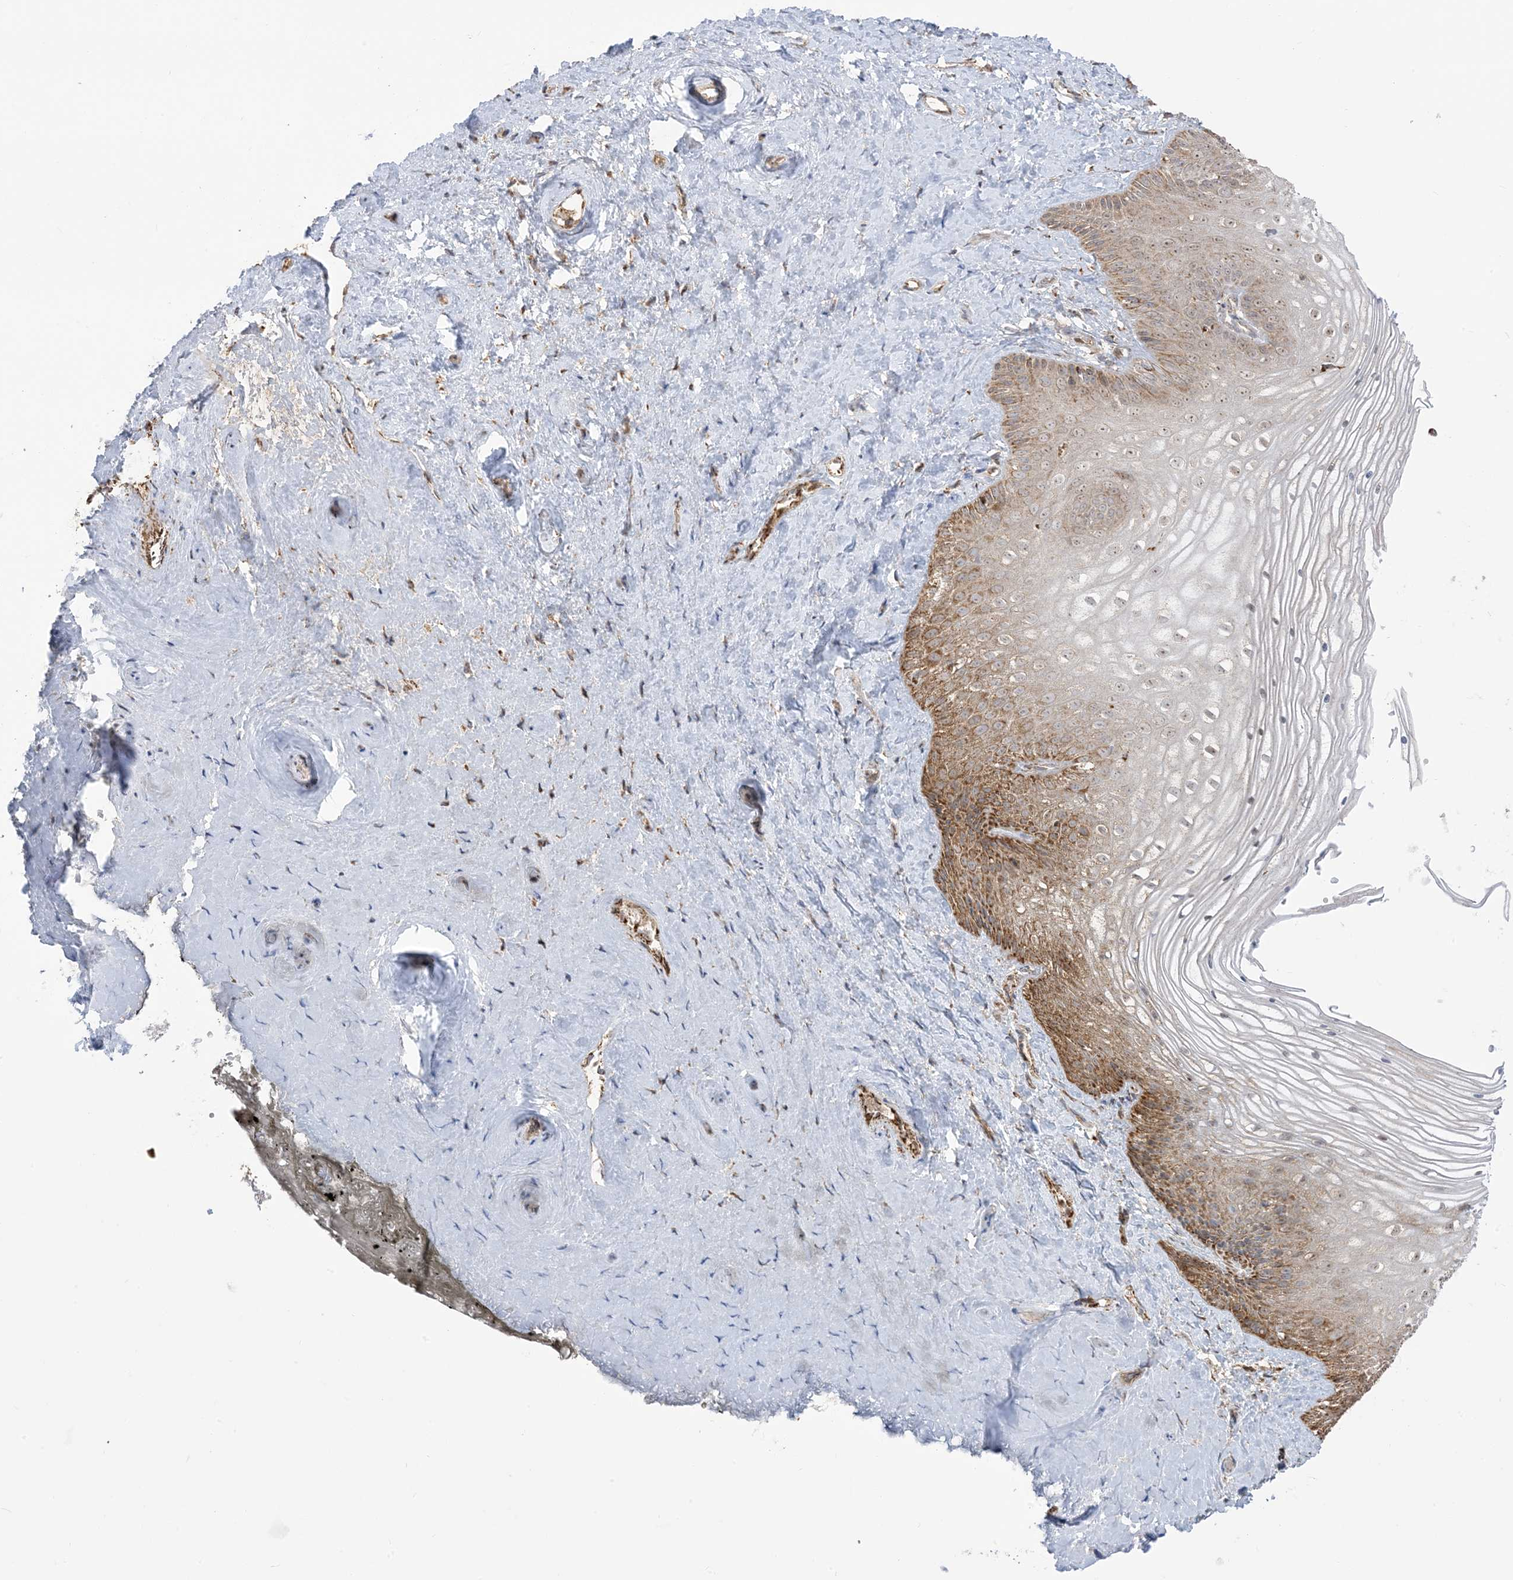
{"staining": {"intensity": "moderate", "quantity": "25%-75%", "location": "cytoplasmic/membranous,nuclear"}, "tissue": "vagina", "cell_type": "Squamous epithelial cells", "image_type": "normal", "snomed": [{"axis": "morphology", "description": "Normal tissue, NOS"}, {"axis": "topography", "description": "Vagina"}, {"axis": "topography", "description": "Cervix"}], "caption": "Squamous epithelial cells exhibit moderate cytoplasmic/membranous,nuclear positivity in approximately 25%-75% of cells in normal vagina. The staining is performed using DAB (3,3'-diaminobenzidine) brown chromogen to label protein expression. The nuclei are counter-stained blue using hematoxylin.", "gene": "MAPKBP1", "patient": {"sex": "female", "age": 40}}